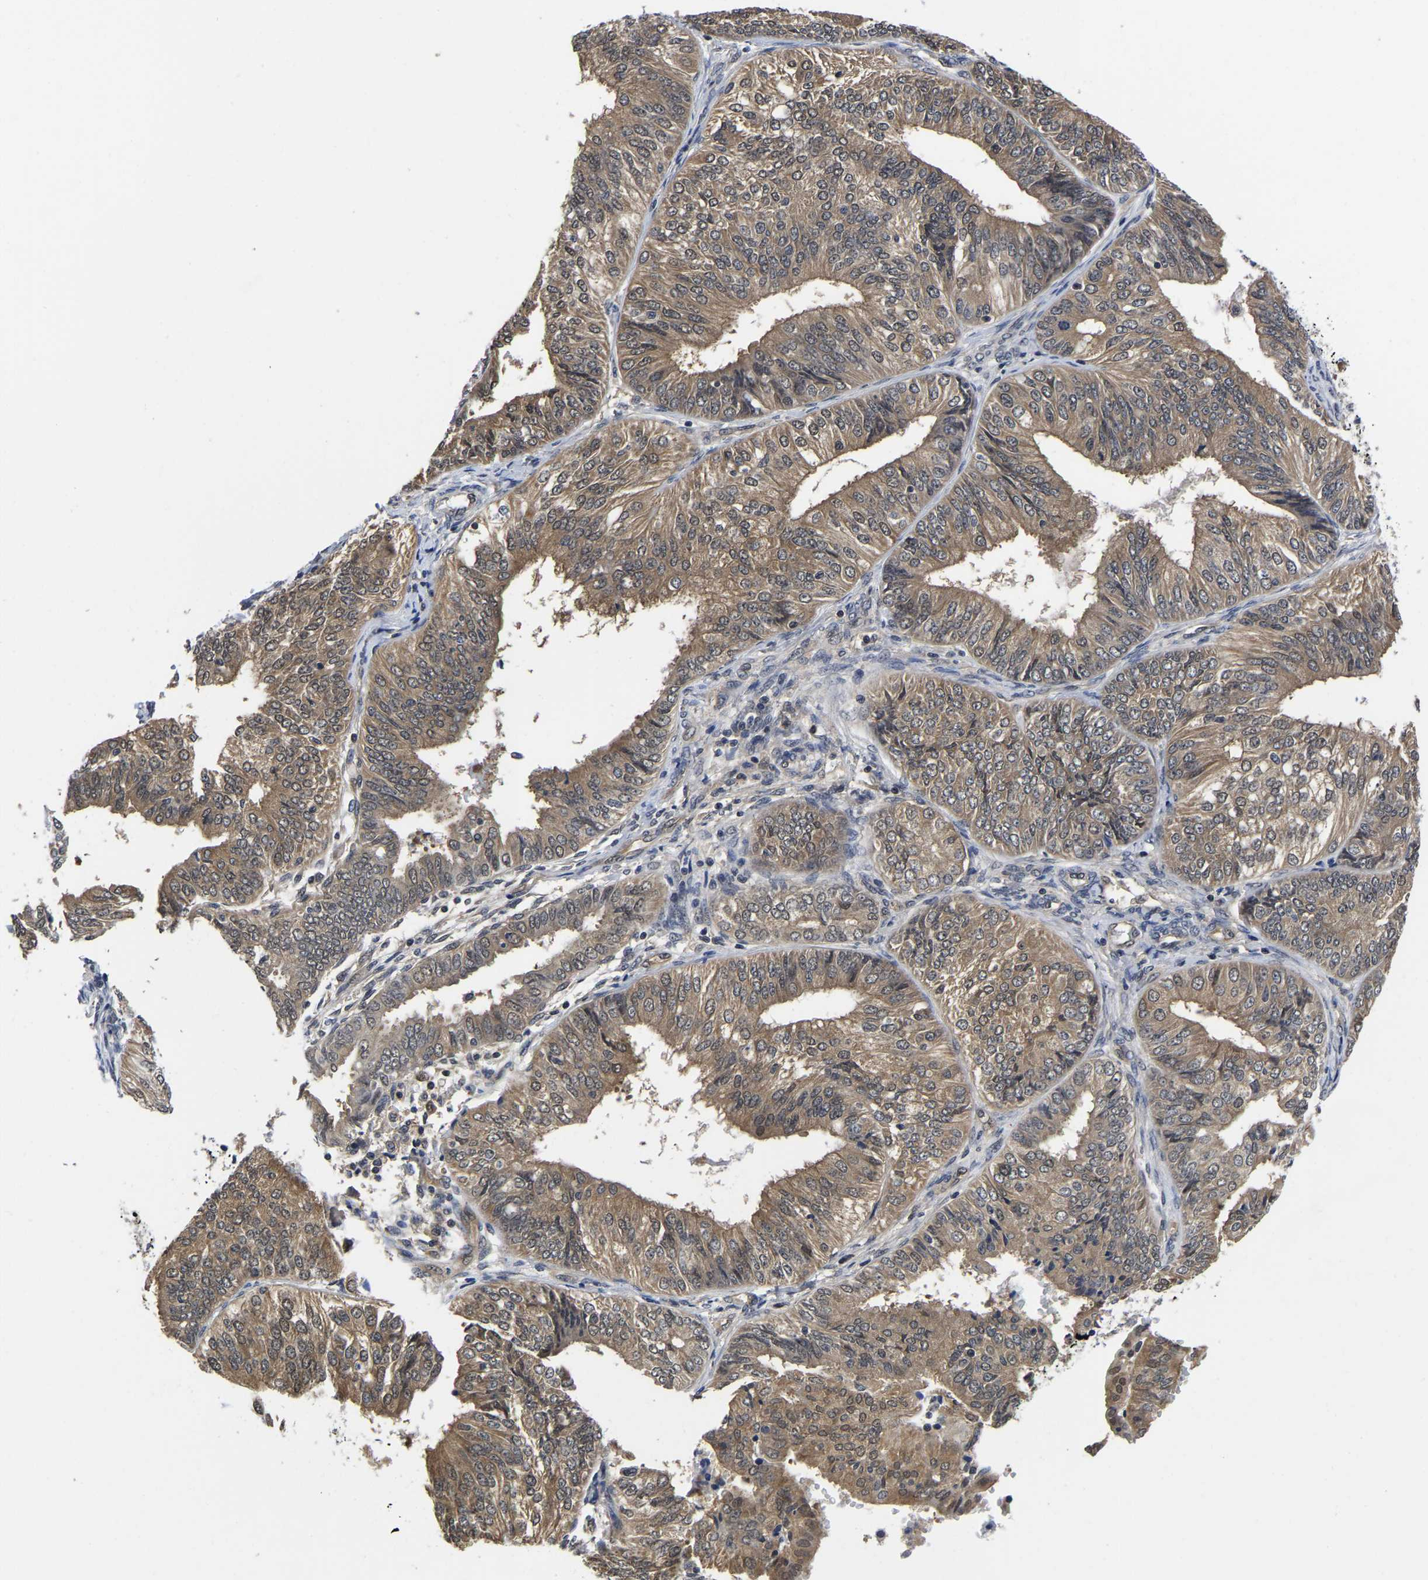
{"staining": {"intensity": "moderate", "quantity": ">75%", "location": "cytoplasmic/membranous,nuclear"}, "tissue": "endometrial cancer", "cell_type": "Tumor cells", "image_type": "cancer", "snomed": [{"axis": "morphology", "description": "Adenocarcinoma, NOS"}, {"axis": "topography", "description": "Endometrium"}], "caption": "The immunohistochemical stain labels moderate cytoplasmic/membranous and nuclear positivity in tumor cells of endometrial cancer tissue. (IHC, brightfield microscopy, high magnification).", "gene": "MCOLN2", "patient": {"sex": "female", "age": 58}}